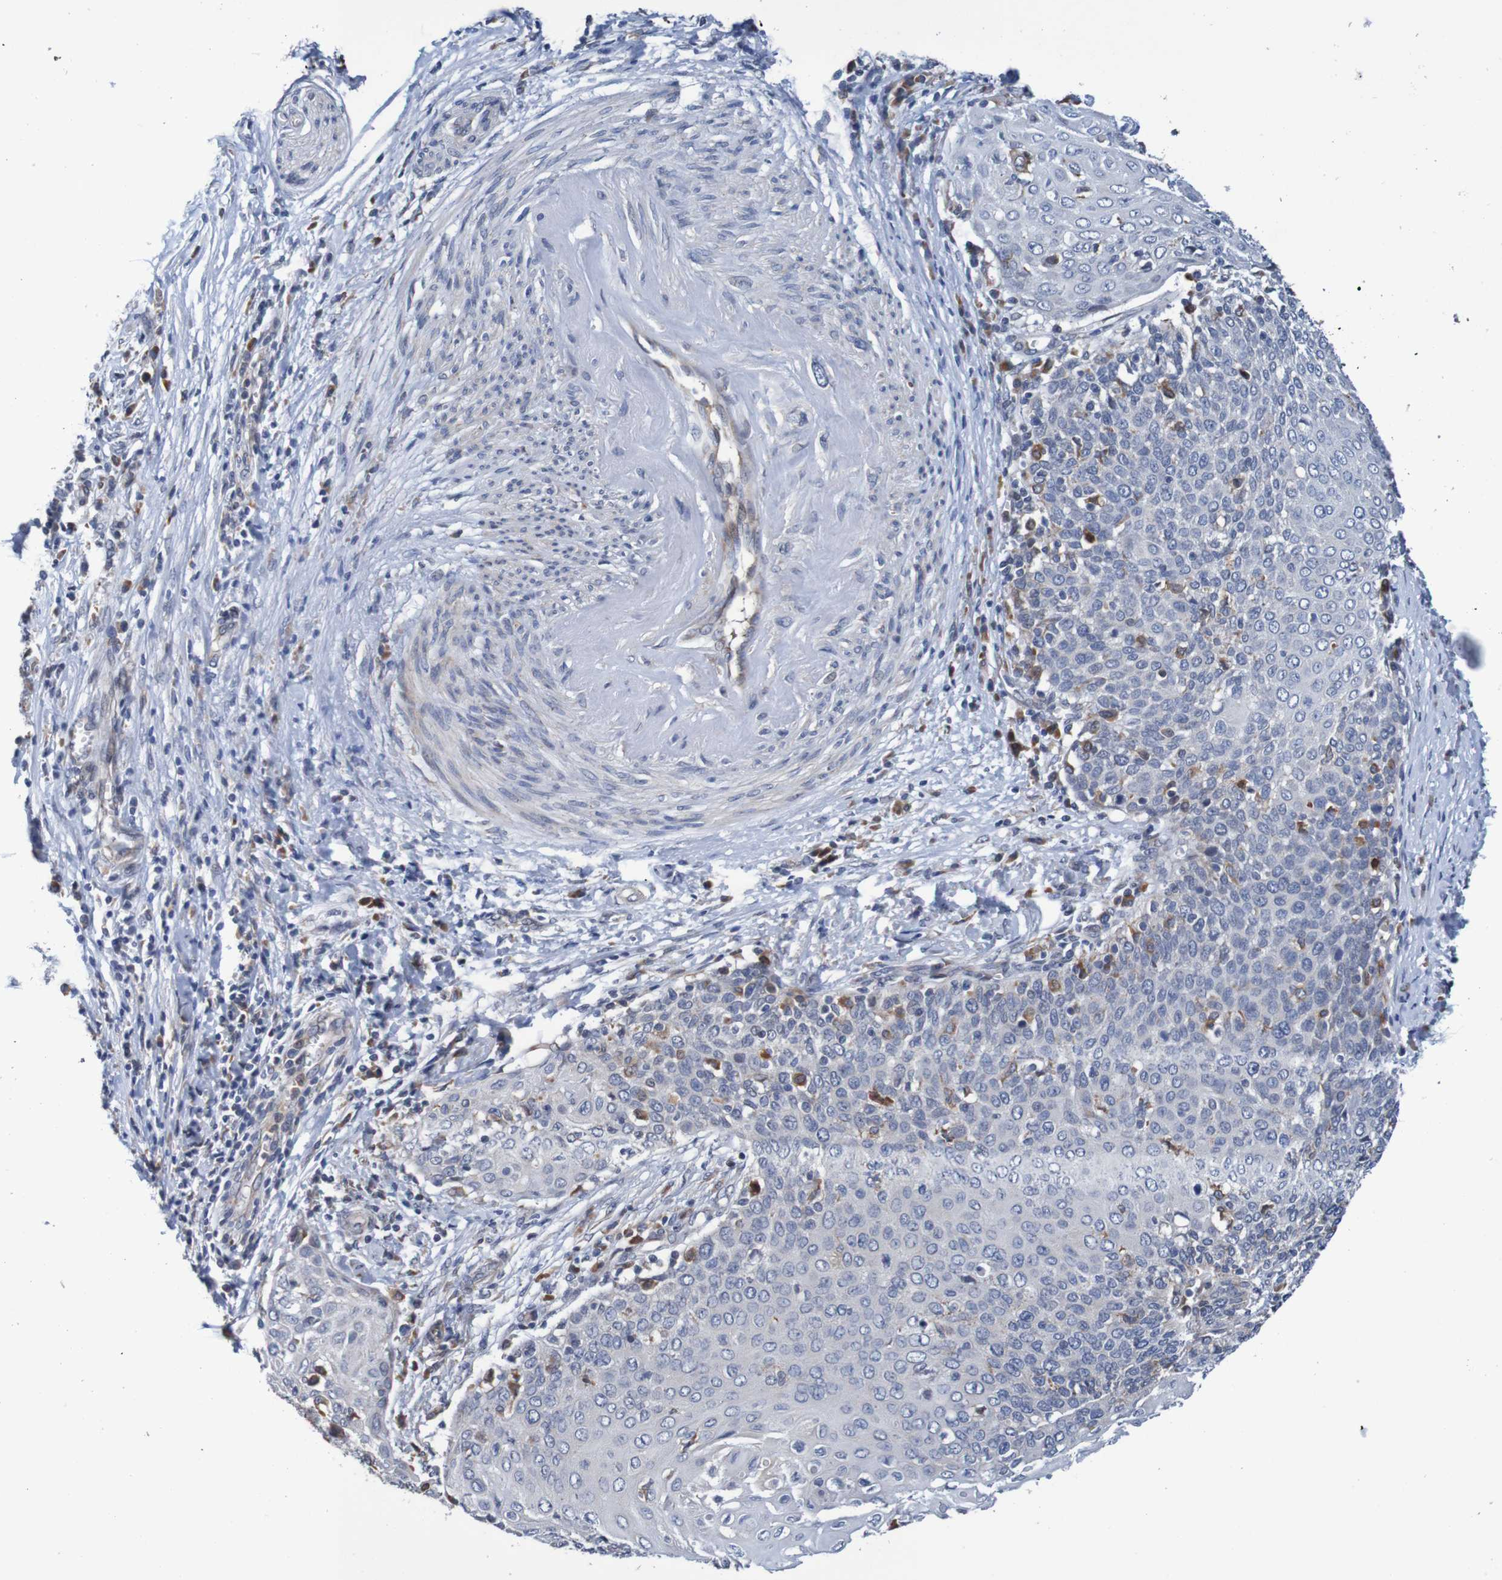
{"staining": {"intensity": "moderate", "quantity": "<25%", "location": "cytoplasmic/membranous"}, "tissue": "cervical cancer", "cell_type": "Tumor cells", "image_type": "cancer", "snomed": [{"axis": "morphology", "description": "Squamous cell carcinoma, NOS"}, {"axis": "topography", "description": "Cervix"}], "caption": "This image reveals cervical squamous cell carcinoma stained with immunohistochemistry (IHC) to label a protein in brown. The cytoplasmic/membranous of tumor cells show moderate positivity for the protein. Nuclei are counter-stained blue.", "gene": "FIBP", "patient": {"sex": "female", "age": 39}}